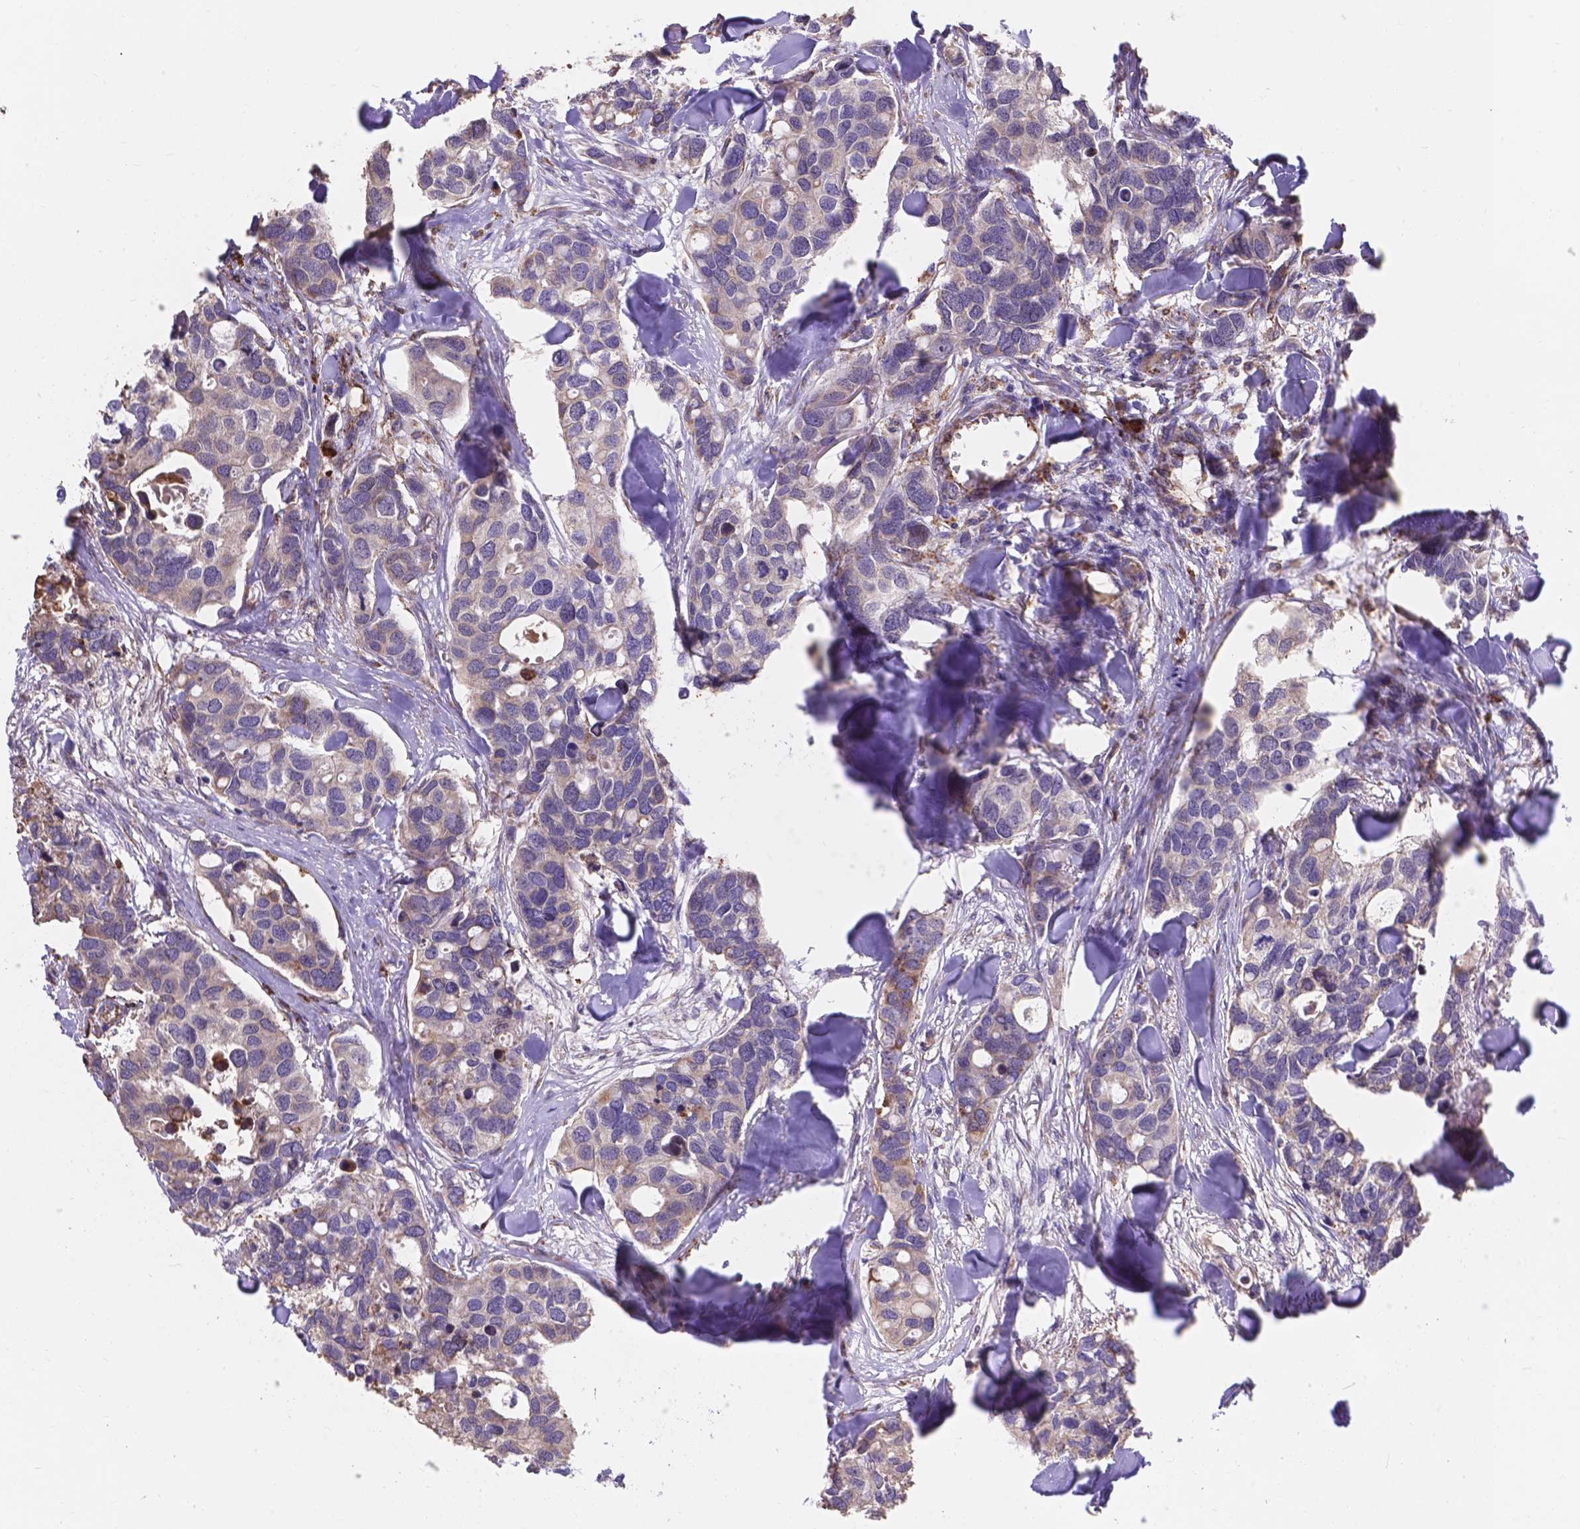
{"staining": {"intensity": "negative", "quantity": "none", "location": "none"}, "tissue": "breast cancer", "cell_type": "Tumor cells", "image_type": "cancer", "snomed": [{"axis": "morphology", "description": "Duct carcinoma"}, {"axis": "topography", "description": "Breast"}], "caption": "This image is of breast cancer (invasive ductal carcinoma) stained with immunohistochemistry (IHC) to label a protein in brown with the nuclei are counter-stained blue. There is no positivity in tumor cells. (DAB (3,3'-diaminobenzidine) immunohistochemistry with hematoxylin counter stain).", "gene": "IPO11", "patient": {"sex": "female", "age": 83}}